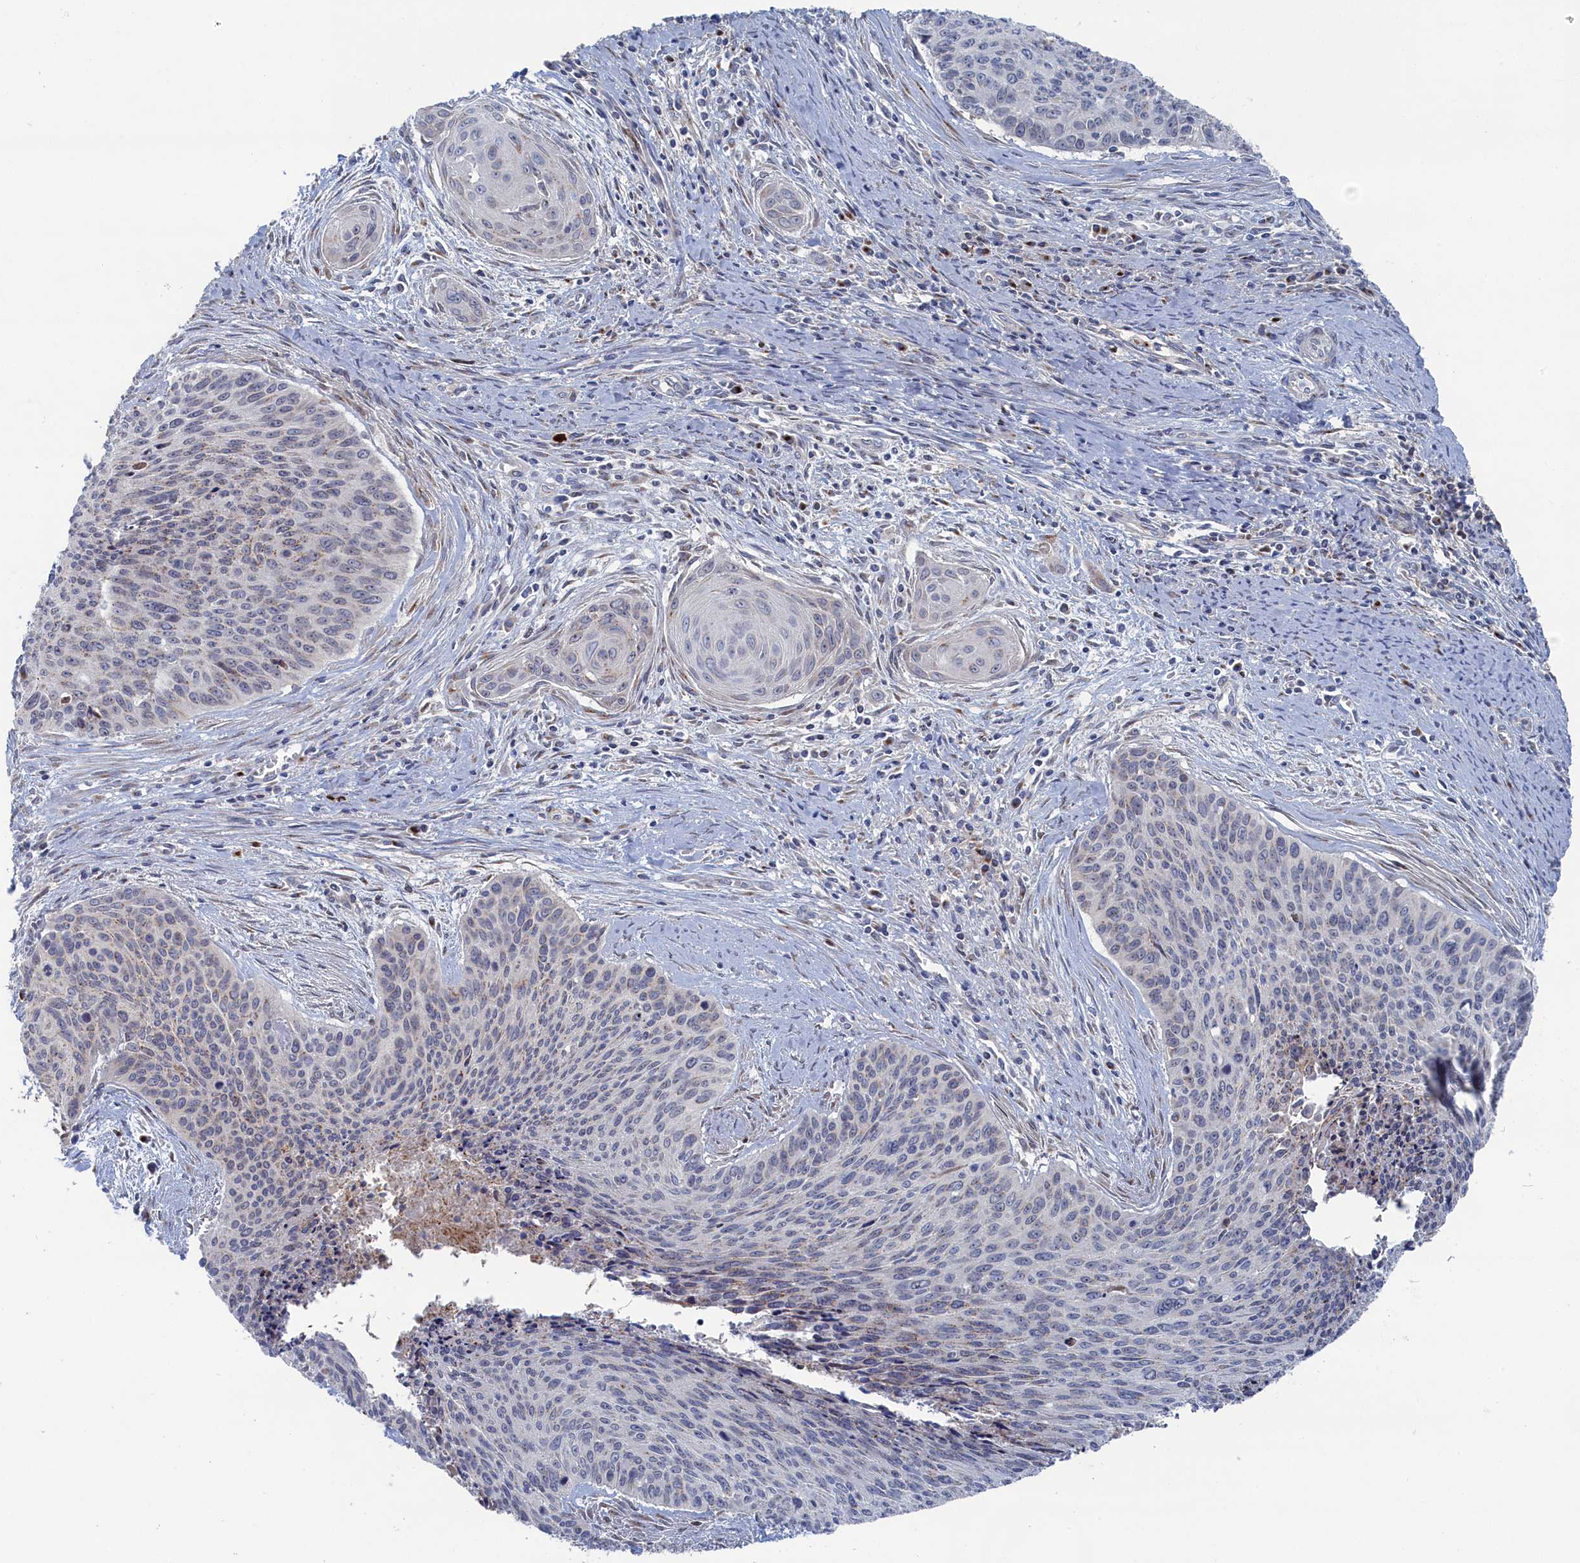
{"staining": {"intensity": "negative", "quantity": "none", "location": "none"}, "tissue": "cervical cancer", "cell_type": "Tumor cells", "image_type": "cancer", "snomed": [{"axis": "morphology", "description": "Squamous cell carcinoma, NOS"}, {"axis": "topography", "description": "Cervix"}], "caption": "DAB immunohistochemical staining of human cervical cancer (squamous cell carcinoma) displays no significant staining in tumor cells. The staining is performed using DAB (3,3'-diaminobenzidine) brown chromogen with nuclei counter-stained in using hematoxylin.", "gene": "IRX1", "patient": {"sex": "female", "age": 55}}